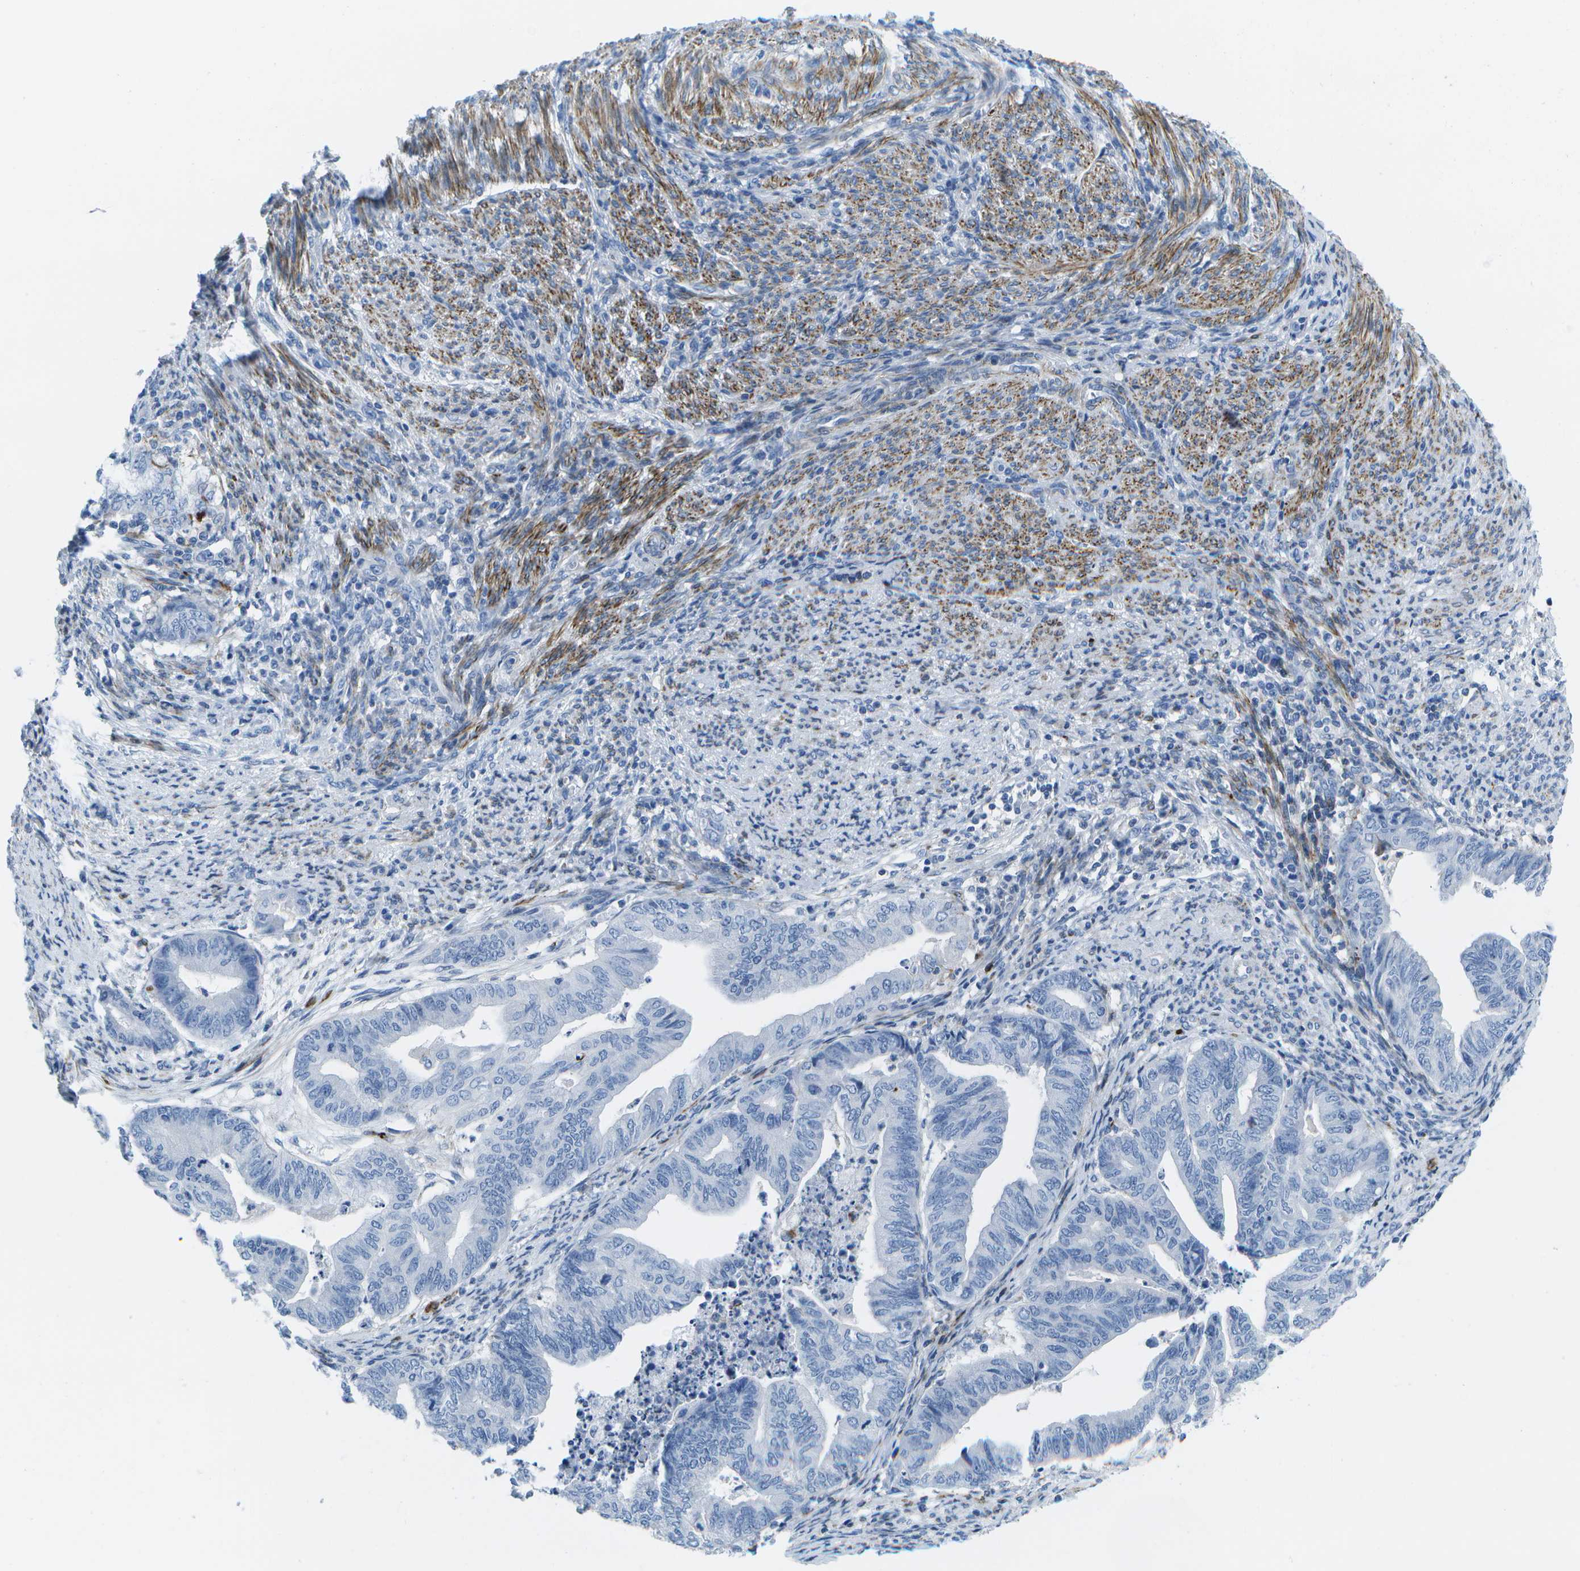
{"staining": {"intensity": "negative", "quantity": "none", "location": "none"}, "tissue": "endometrial cancer", "cell_type": "Tumor cells", "image_type": "cancer", "snomed": [{"axis": "morphology", "description": "Adenocarcinoma, NOS"}, {"axis": "topography", "description": "Endometrium"}], "caption": "DAB (3,3'-diaminobenzidine) immunohistochemical staining of human endometrial adenocarcinoma reveals no significant positivity in tumor cells.", "gene": "ADGRG6", "patient": {"sex": "female", "age": 79}}